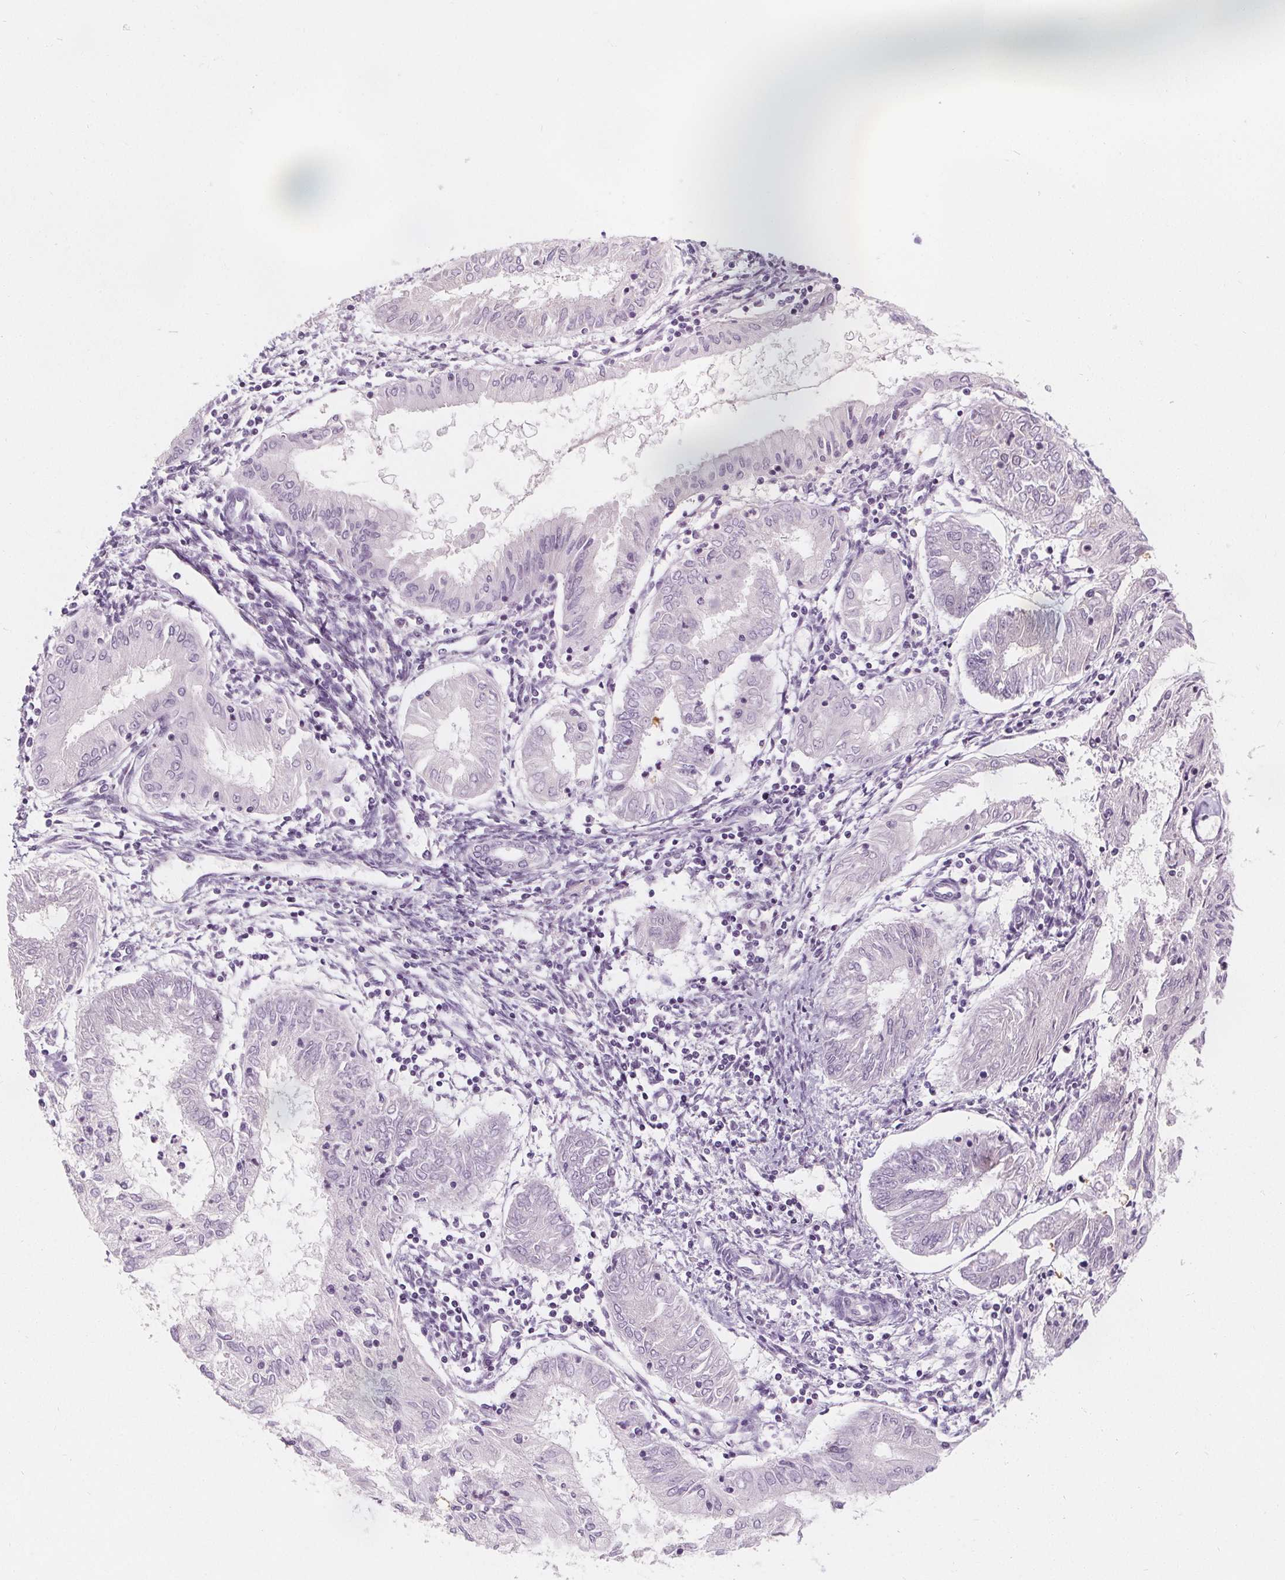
{"staining": {"intensity": "moderate", "quantity": "<25%", "location": "nuclear"}, "tissue": "endometrial cancer", "cell_type": "Tumor cells", "image_type": "cancer", "snomed": [{"axis": "morphology", "description": "Adenocarcinoma, NOS"}, {"axis": "topography", "description": "Endometrium"}], "caption": "Human endometrial cancer (adenocarcinoma) stained with a brown dye exhibits moderate nuclear positive expression in approximately <25% of tumor cells.", "gene": "DBX2", "patient": {"sex": "female", "age": 68}}